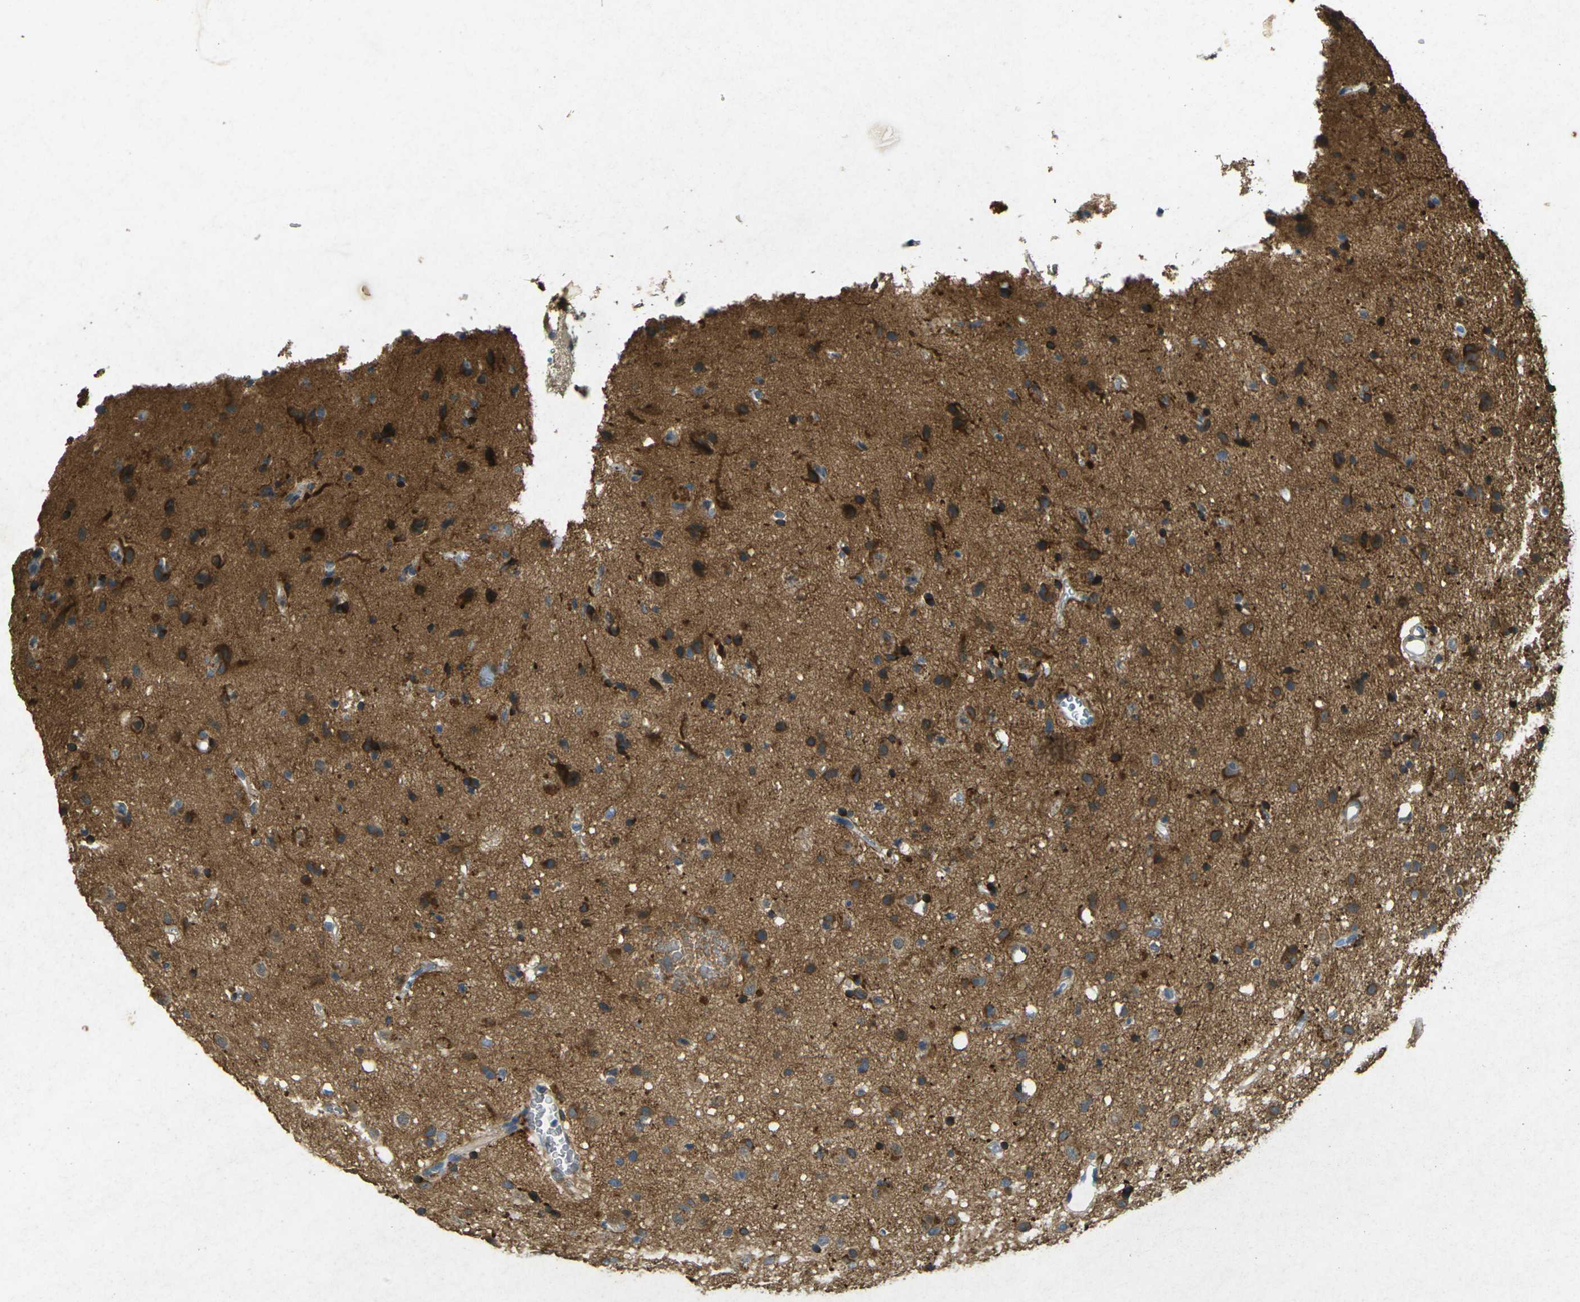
{"staining": {"intensity": "strong", "quantity": "25%-75%", "location": "cytoplasmic/membranous"}, "tissue": "glioma", "cell_type": "Tumor cells", "image_type": "cancer", "snomed": [{"axis": "morphology", "description": "Glioma, malignant, Low grade"}, {"axis": "topography", "description": "Brain"}], "caption": "An image showing strong cytoplasmic/membranous expression in approximately 25%-75% of tumor cells in low-grade glioma (malignant), as visualized by brown immunohistochemical staining.", "gene": "RGMA", "patient": {"sex": "male", "age": 77}}